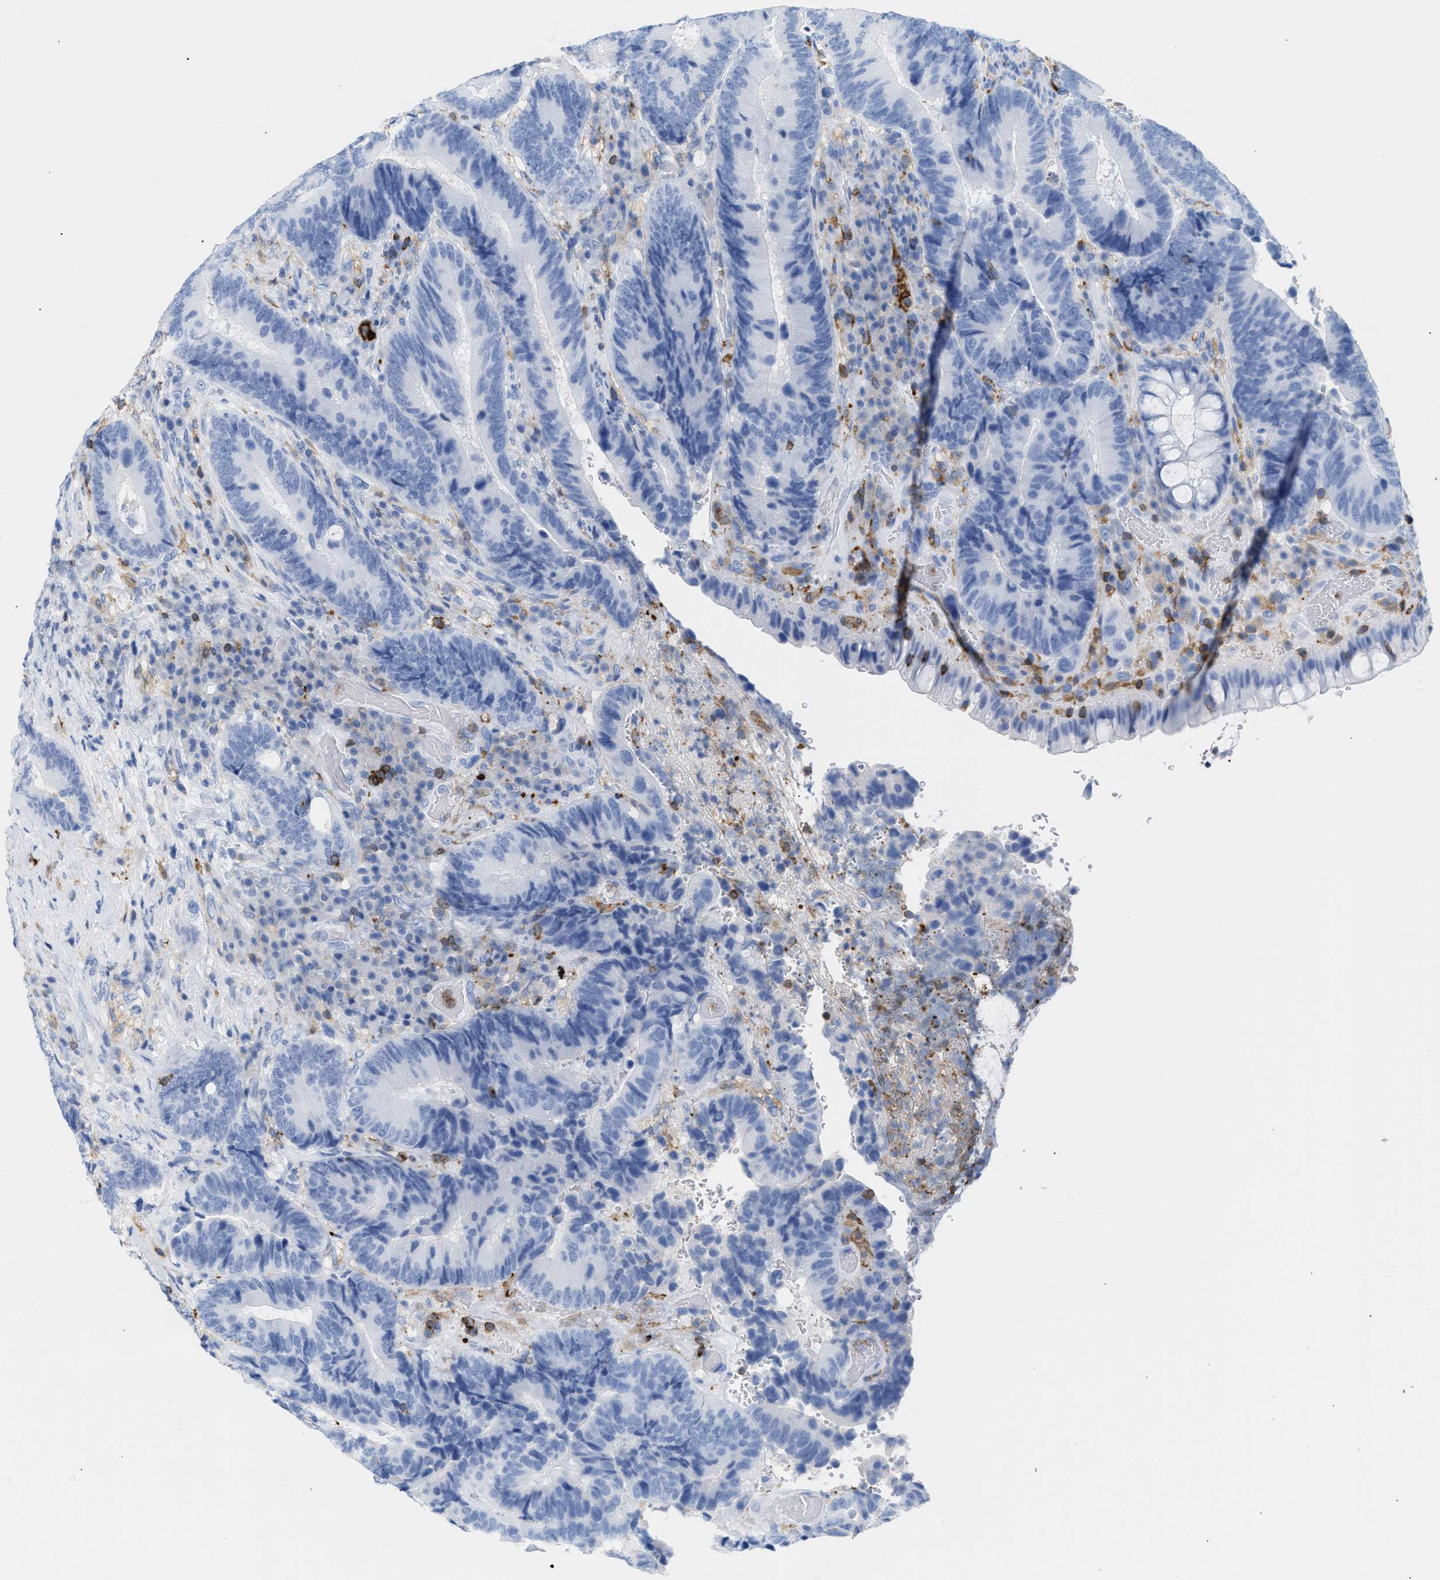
{"staining": {"intensity": "negative", "quantity": "none", "location": "none"}, "tissue": "colorectal cancer", "cell_type": "Tumor cells", "image_type": "cancer", "snomed": [{"axis": "morphology", "description": "Adenocarcinoma, NOS"}, {"axis": "topography", "description": "Rectum"}], "caption": "Protein analysis of colorectal adenocarcinoma displays no significant positivity in tumor cells.", "gene": "LCP1", "patient": {"sex": "female", "age": 89}}